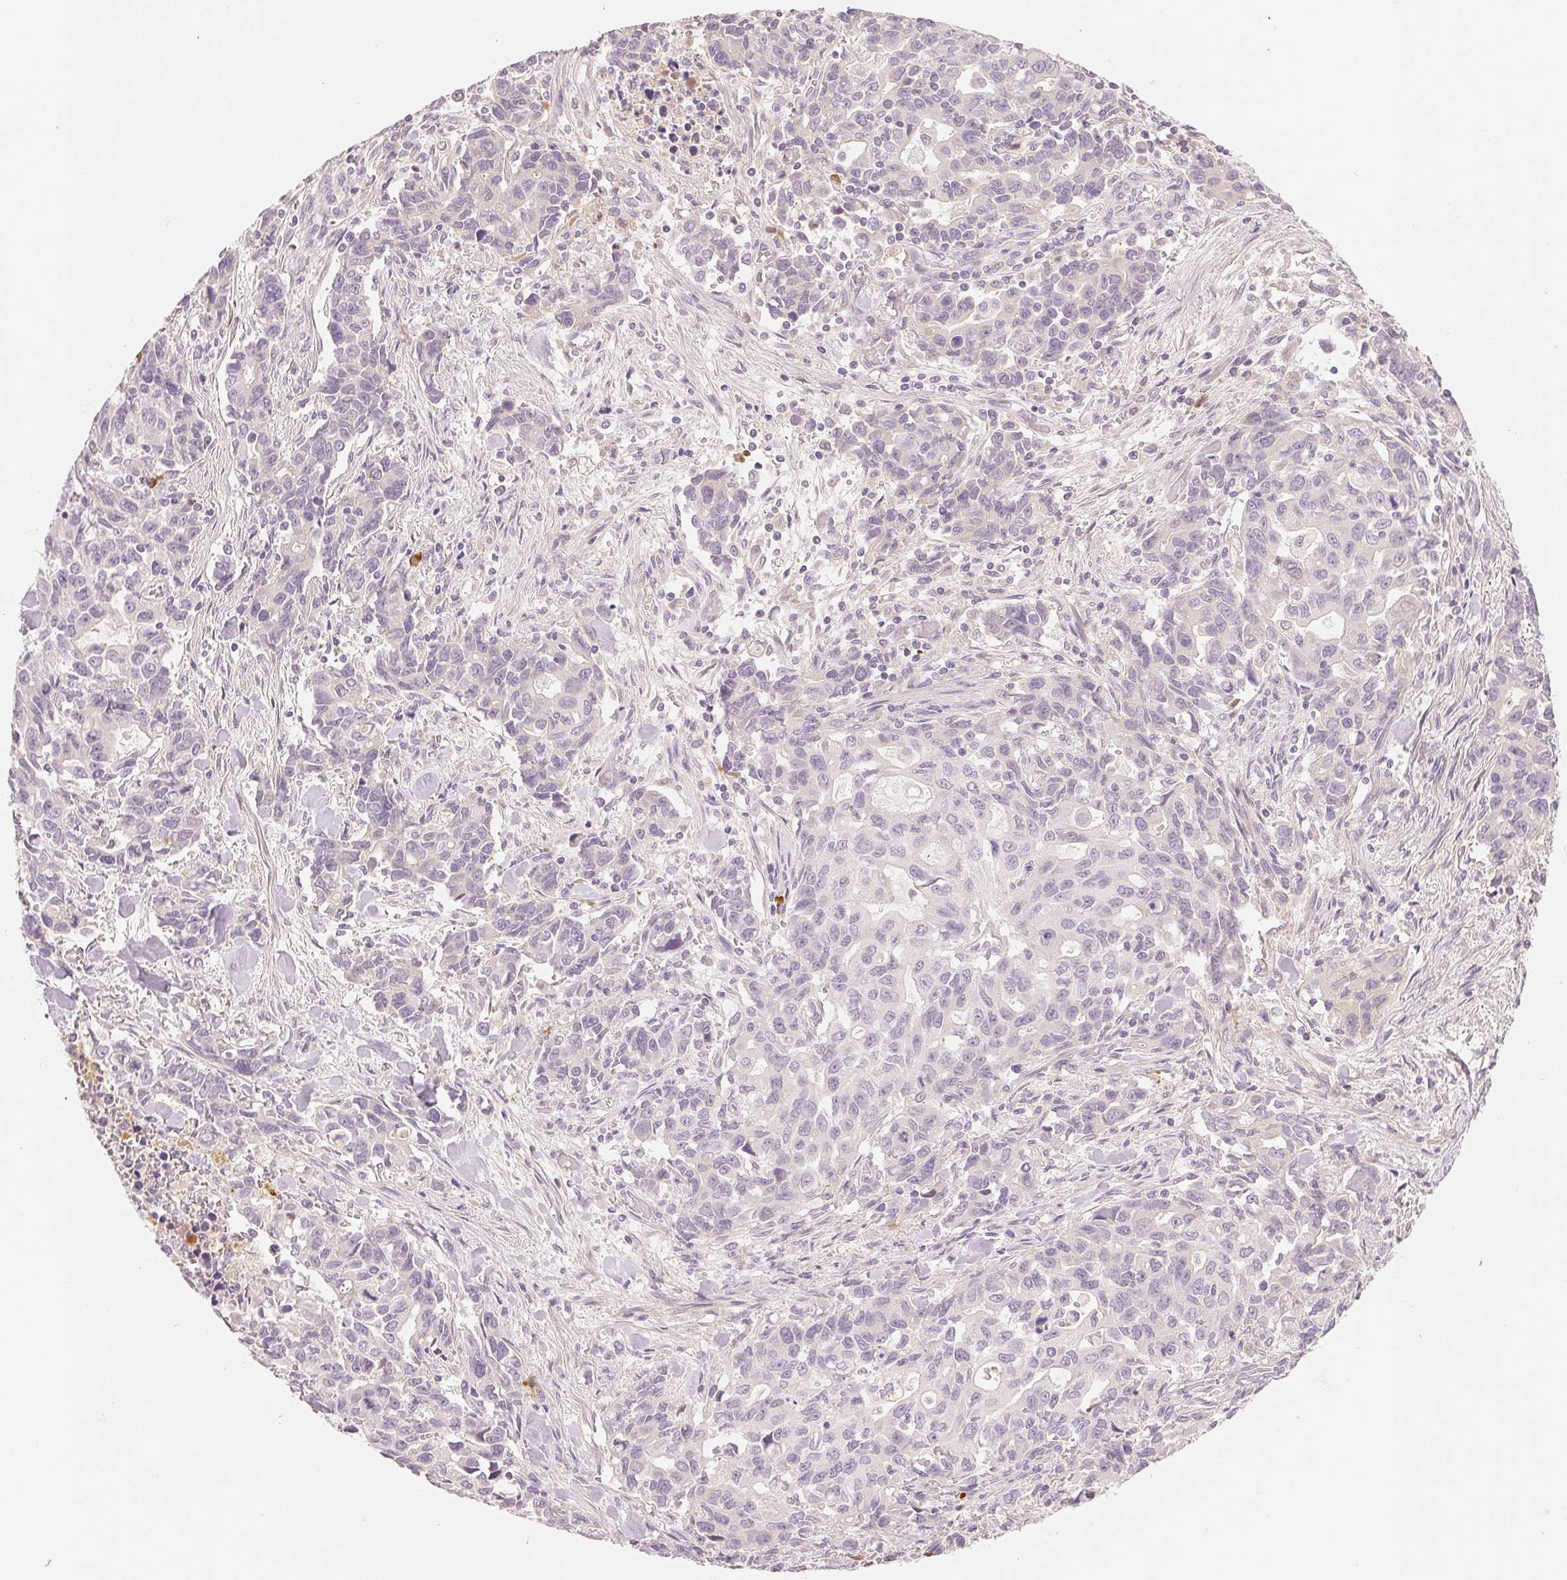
{"staining": {"intensity": "negative", "quantity": "none", "location": "none"}, "tissue": "stomach cancer", "cell_type": "Tumor cells", "image_type": "cancer", "snomed": [{"axis": "morphology", "description": "Adenocarcinoma, NOS"}, {"axis": "topography", "description": "Stomach, upper"}], "caption": "Immunohistochemistry of stomach adenocarcinoma displays no positivity in tumor cells.", "gene": "RMDN2", "patient": {"sex": "male", "age": 85}}